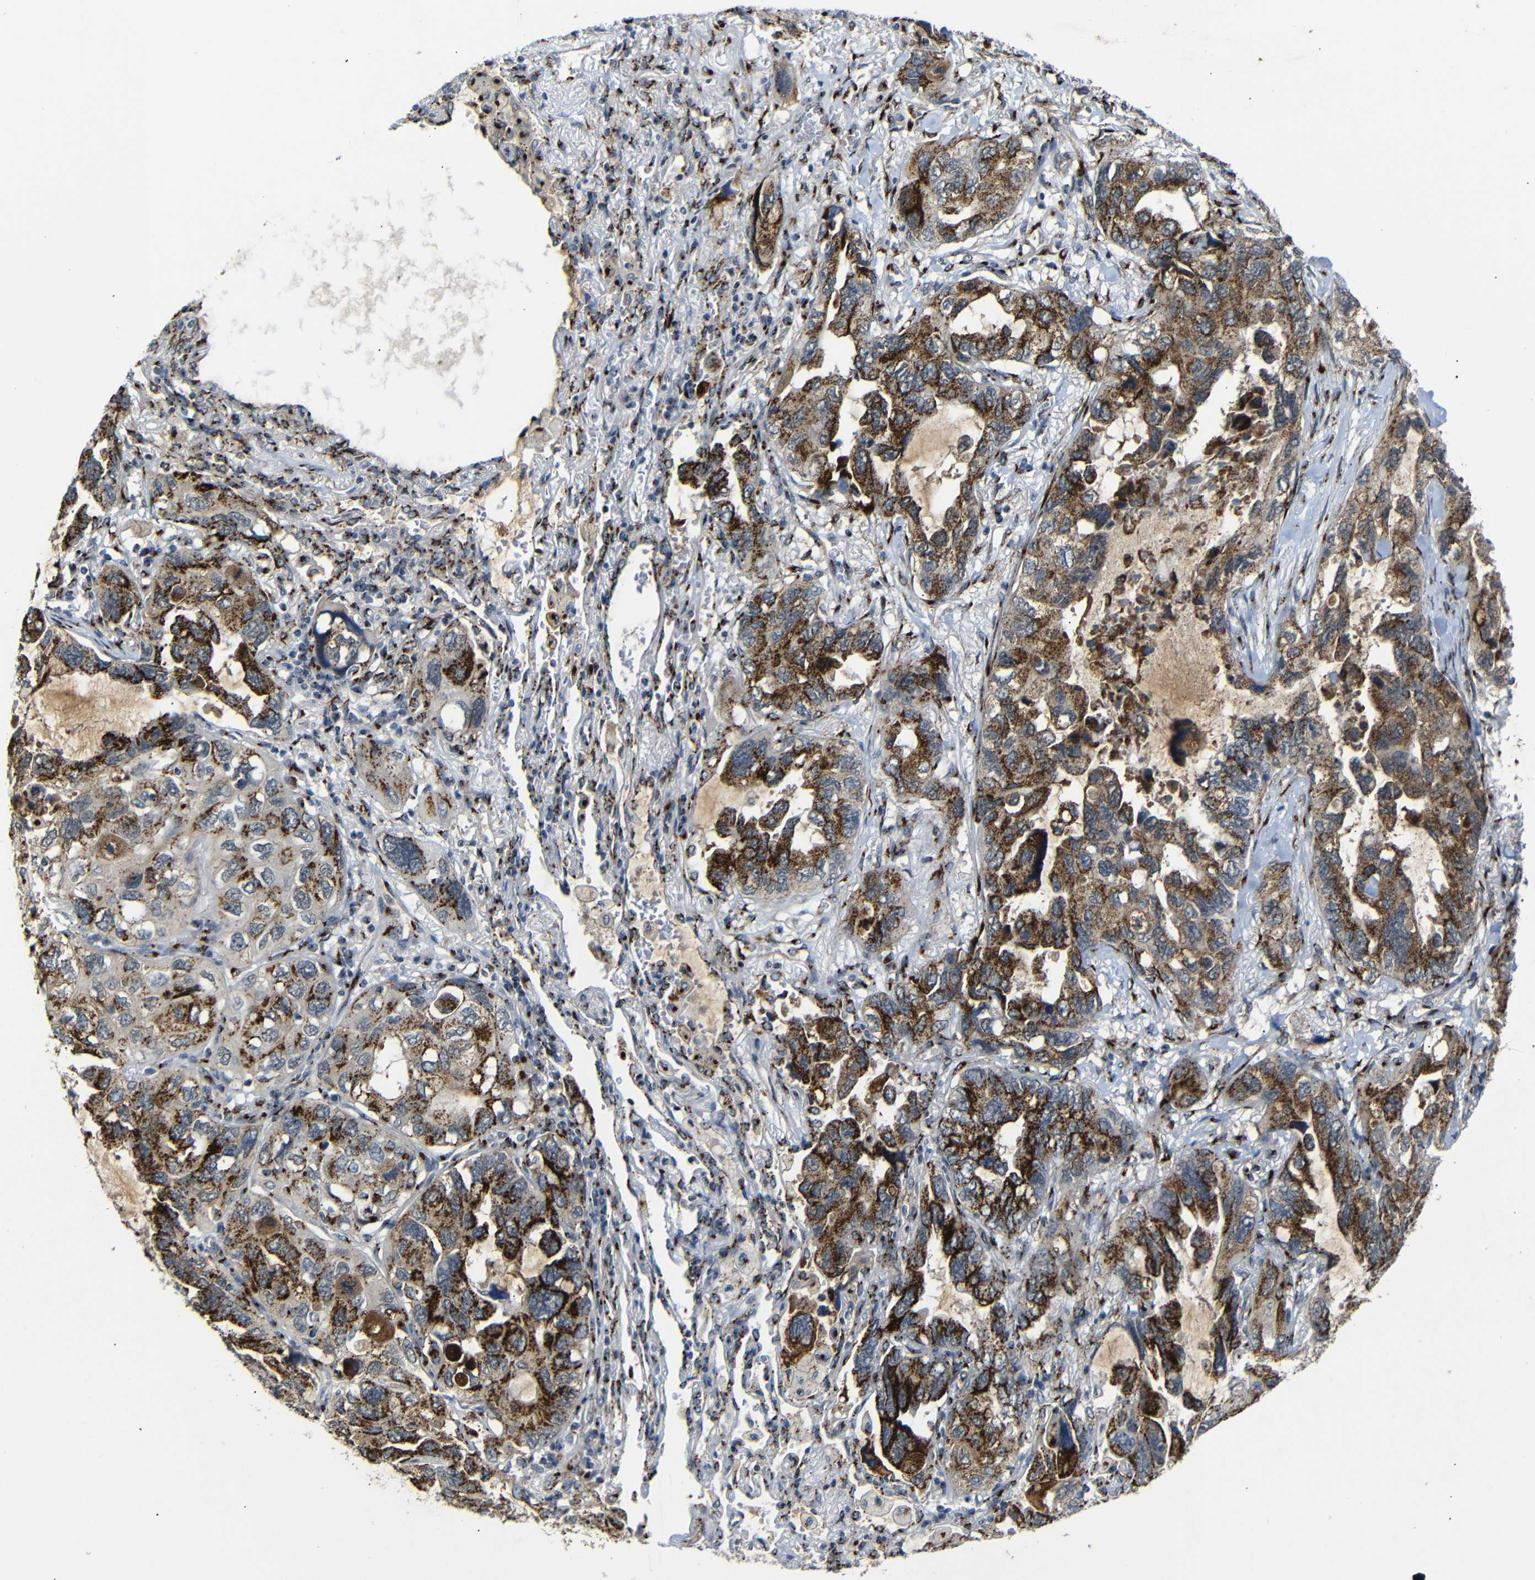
{"staining": {"intensity": "strong", "quantity": ">75%", "location": "cytoplasmic/membranous"}, "tissue": "lung cancer", "cell_type": "Tumor cells", "image_type": "cancer", "snomed": [{"axis": "morphology", "description": "Squamous cell carcinoma, NOS"}, {"axis": "topography", "description": "Lung"}], "caption": "The photomicrograph exhibits immunohistochemical staining of lung squamous cell carcinoma. There is strong cytoplasmic/membranous positivity is identified in about >75% of tumor cells.", "gene": "TGOLN2", "patient": {"sex": "female", "age": 73}}